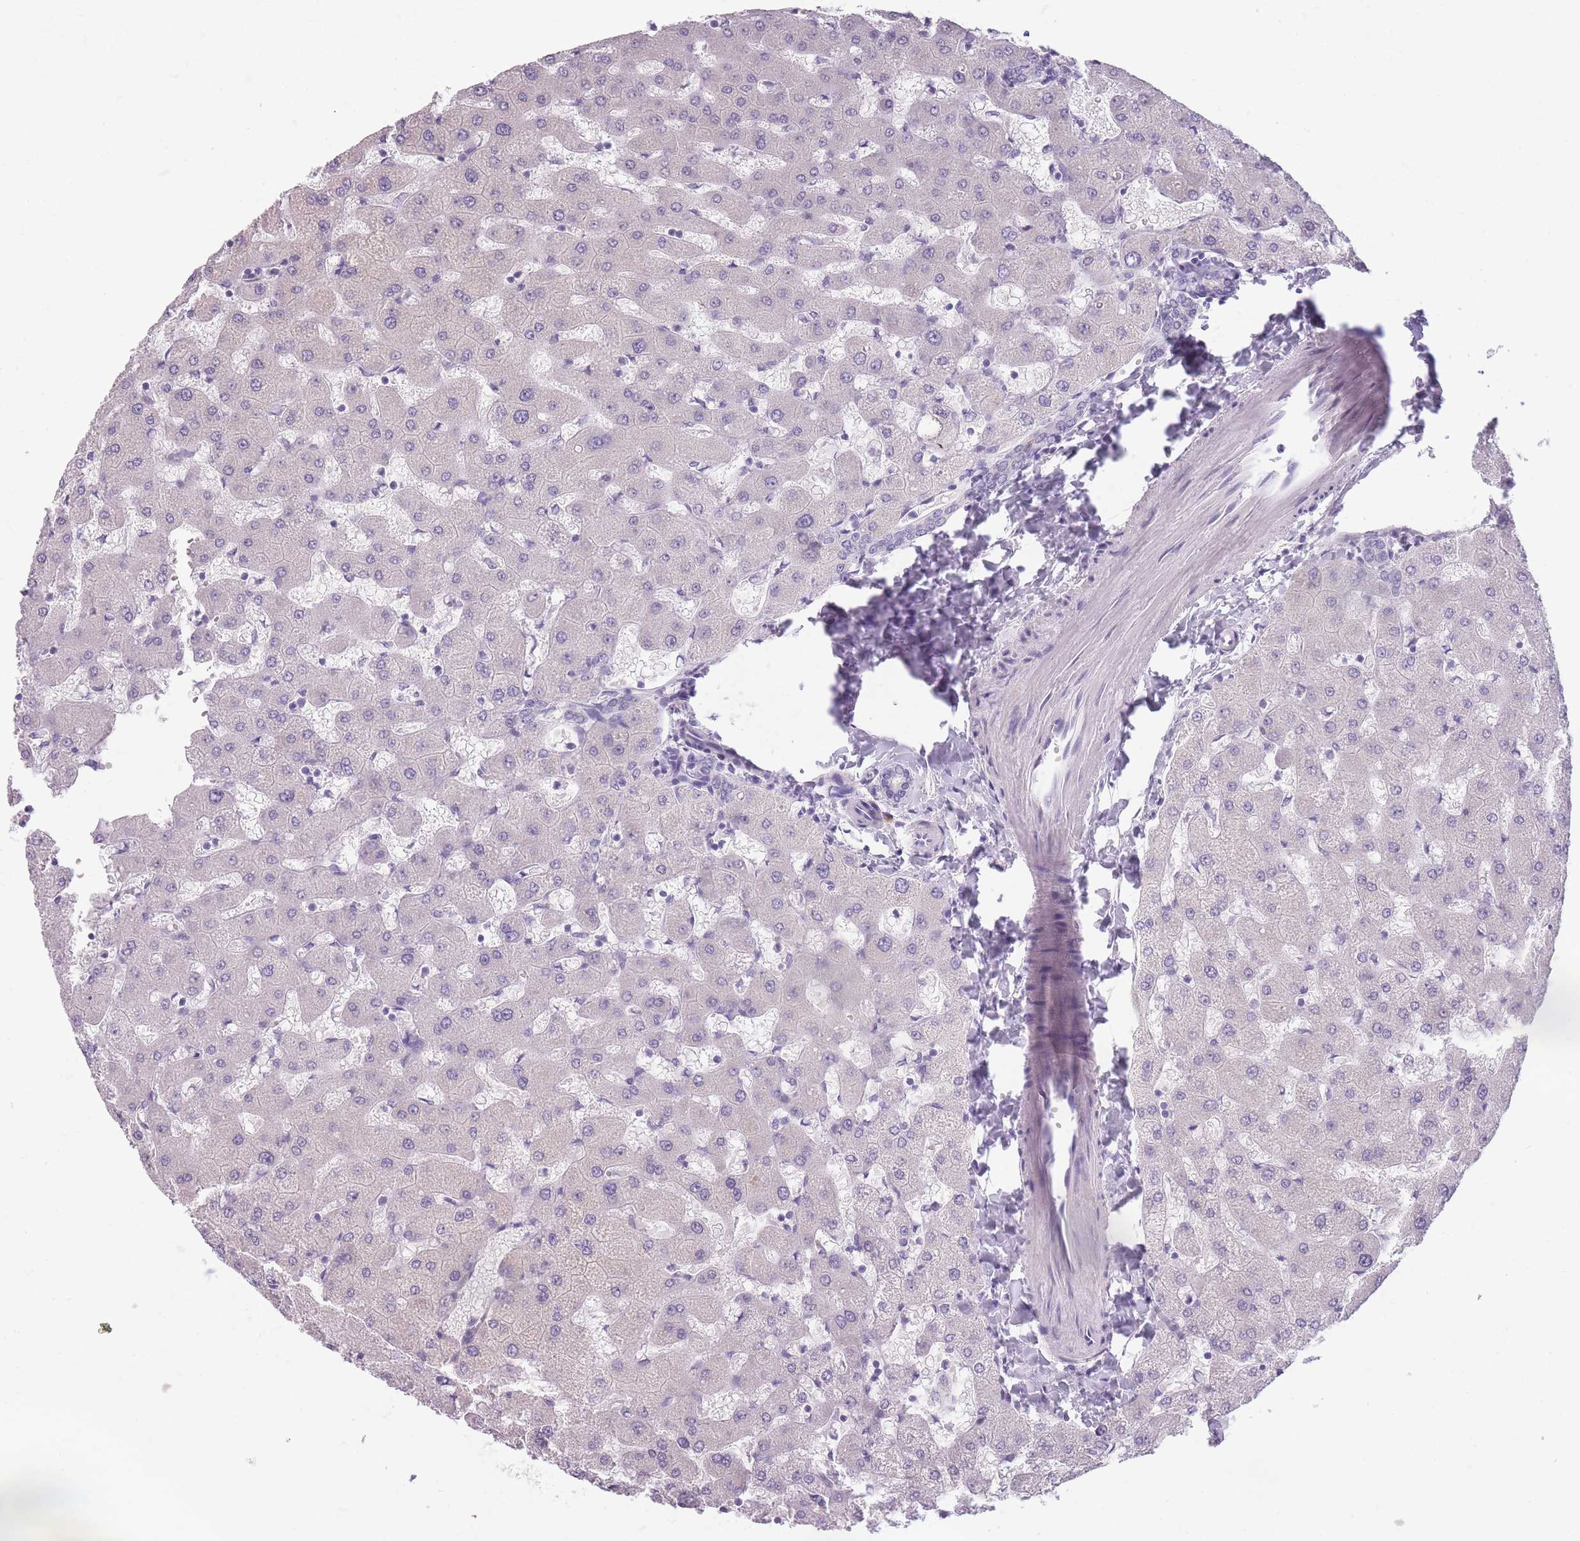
{"staining": {"intensity": "negative", "quantity": "none", "location": "none"}, "tissue": "liver", "cell_type": "Cholangiocytes", "image_type": "normal", "snomed": [{"axis": "morphology", "description": "Normal tissue, NOS"}, {"axis": "topography", "description": "Liver"}], "caption": "Immunohistochemical staining of unremarkable human liver reveals no significant expression in cholangiocytes. Nuclei are stained in blue.", "gene": "TMEM236", "patient": {"sex": "female", "age": 63}}